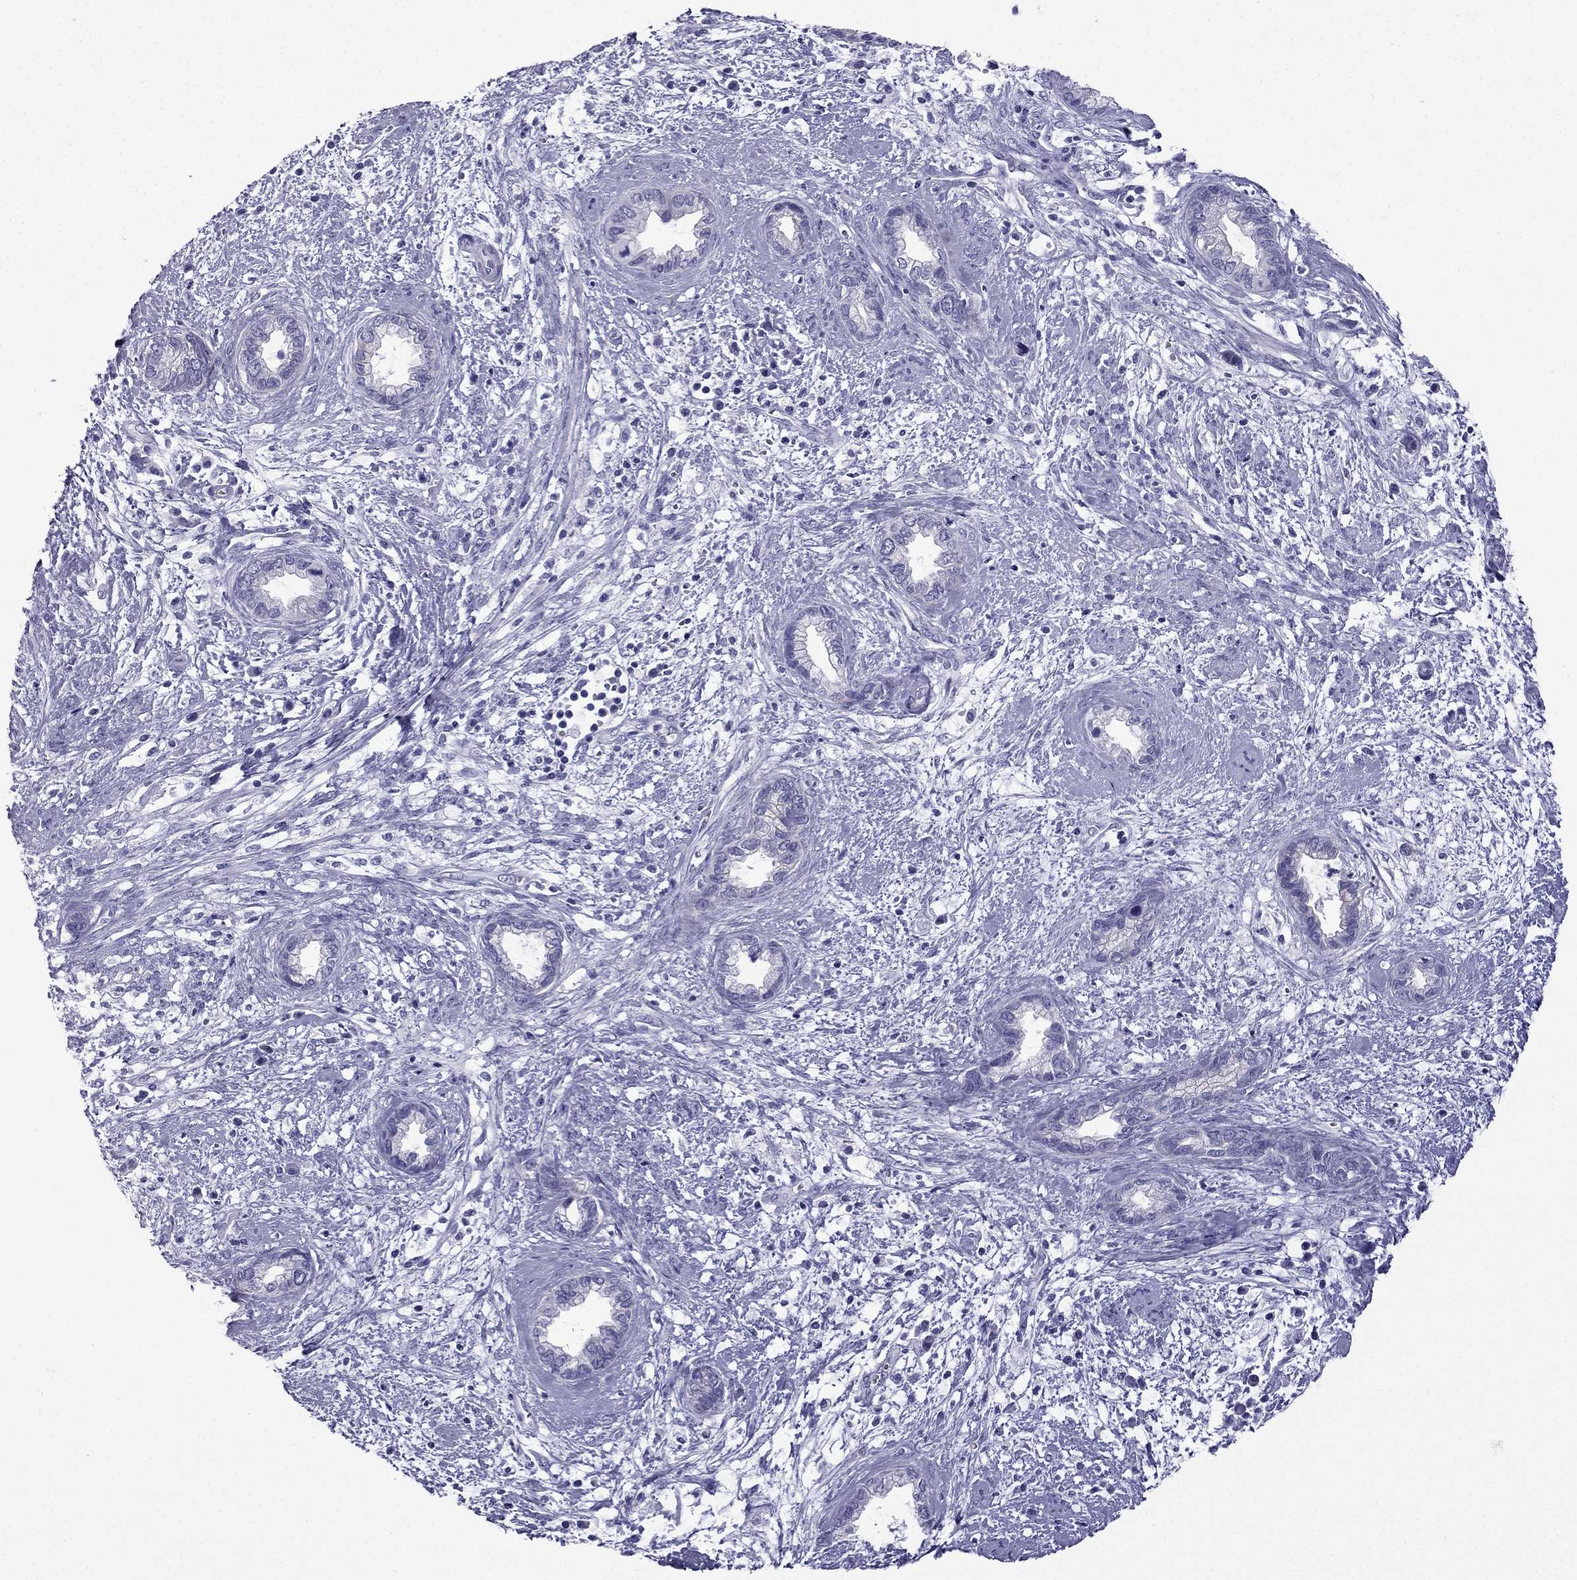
{"staining": {"intensity": "negative", "quantity": "none", "location": "none"}, "tissue": "cervical cancer", "cell_type": "Tumor cells", "image_type": "cancer", "snomed": [{"axis": "morphology", "description": "Adenocarcinoma, NOS"}, {"axis": "topography", "description": "Cervix"}], "caption": "A micrograph of human cervical cancer (adenocarcinoma) is negative for staining in tumor cells.", "gene": "GJA8", "patient": {"sex": "female", "age": 62}}